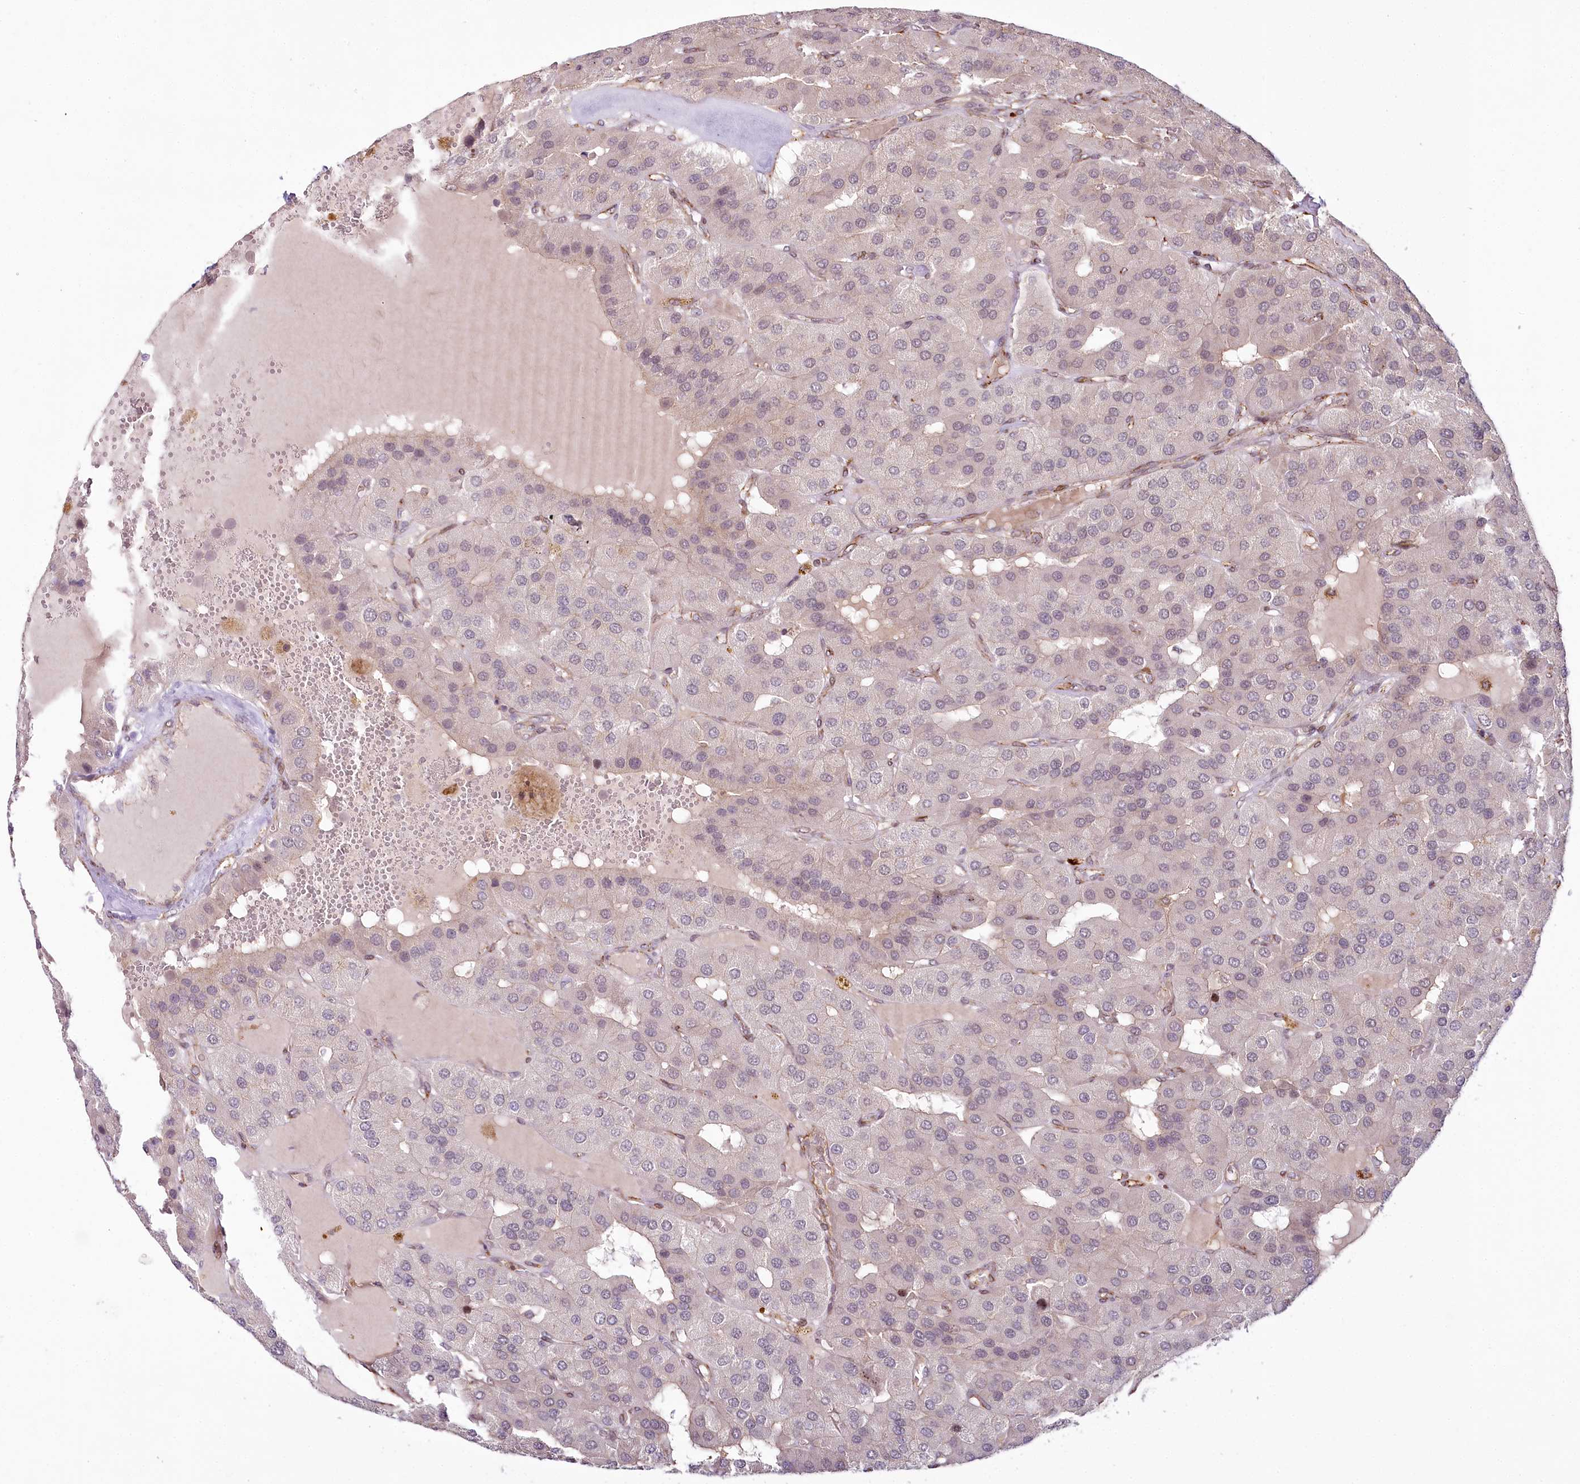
{"staining": {"intensity": "negative", "quantity": "none", "location": "none"}, "tissue": "parathyroid gland", "cell_type": "Glandular cells", "image_type": "normal", "snomed": [{"axis": "morphology", "description": "Normal tissue, NOS"}, {"axis": "morphology", "description": "Adenoma, NOS"}, {"axis": "topography", "description": "Parathyroid gland"}], "caption": "DAB (3,3'-diaminobenzidine) immunohistochemical staining of normal parathyroid gland demonstrates no significant expression in glandular cells. (DAB (3,3'-diaminobenzidine) immunohistochemistry with hematoxylin counter stain).", "gene": "ALKBH8", "patient": {"sex": "female", "age": 86}}